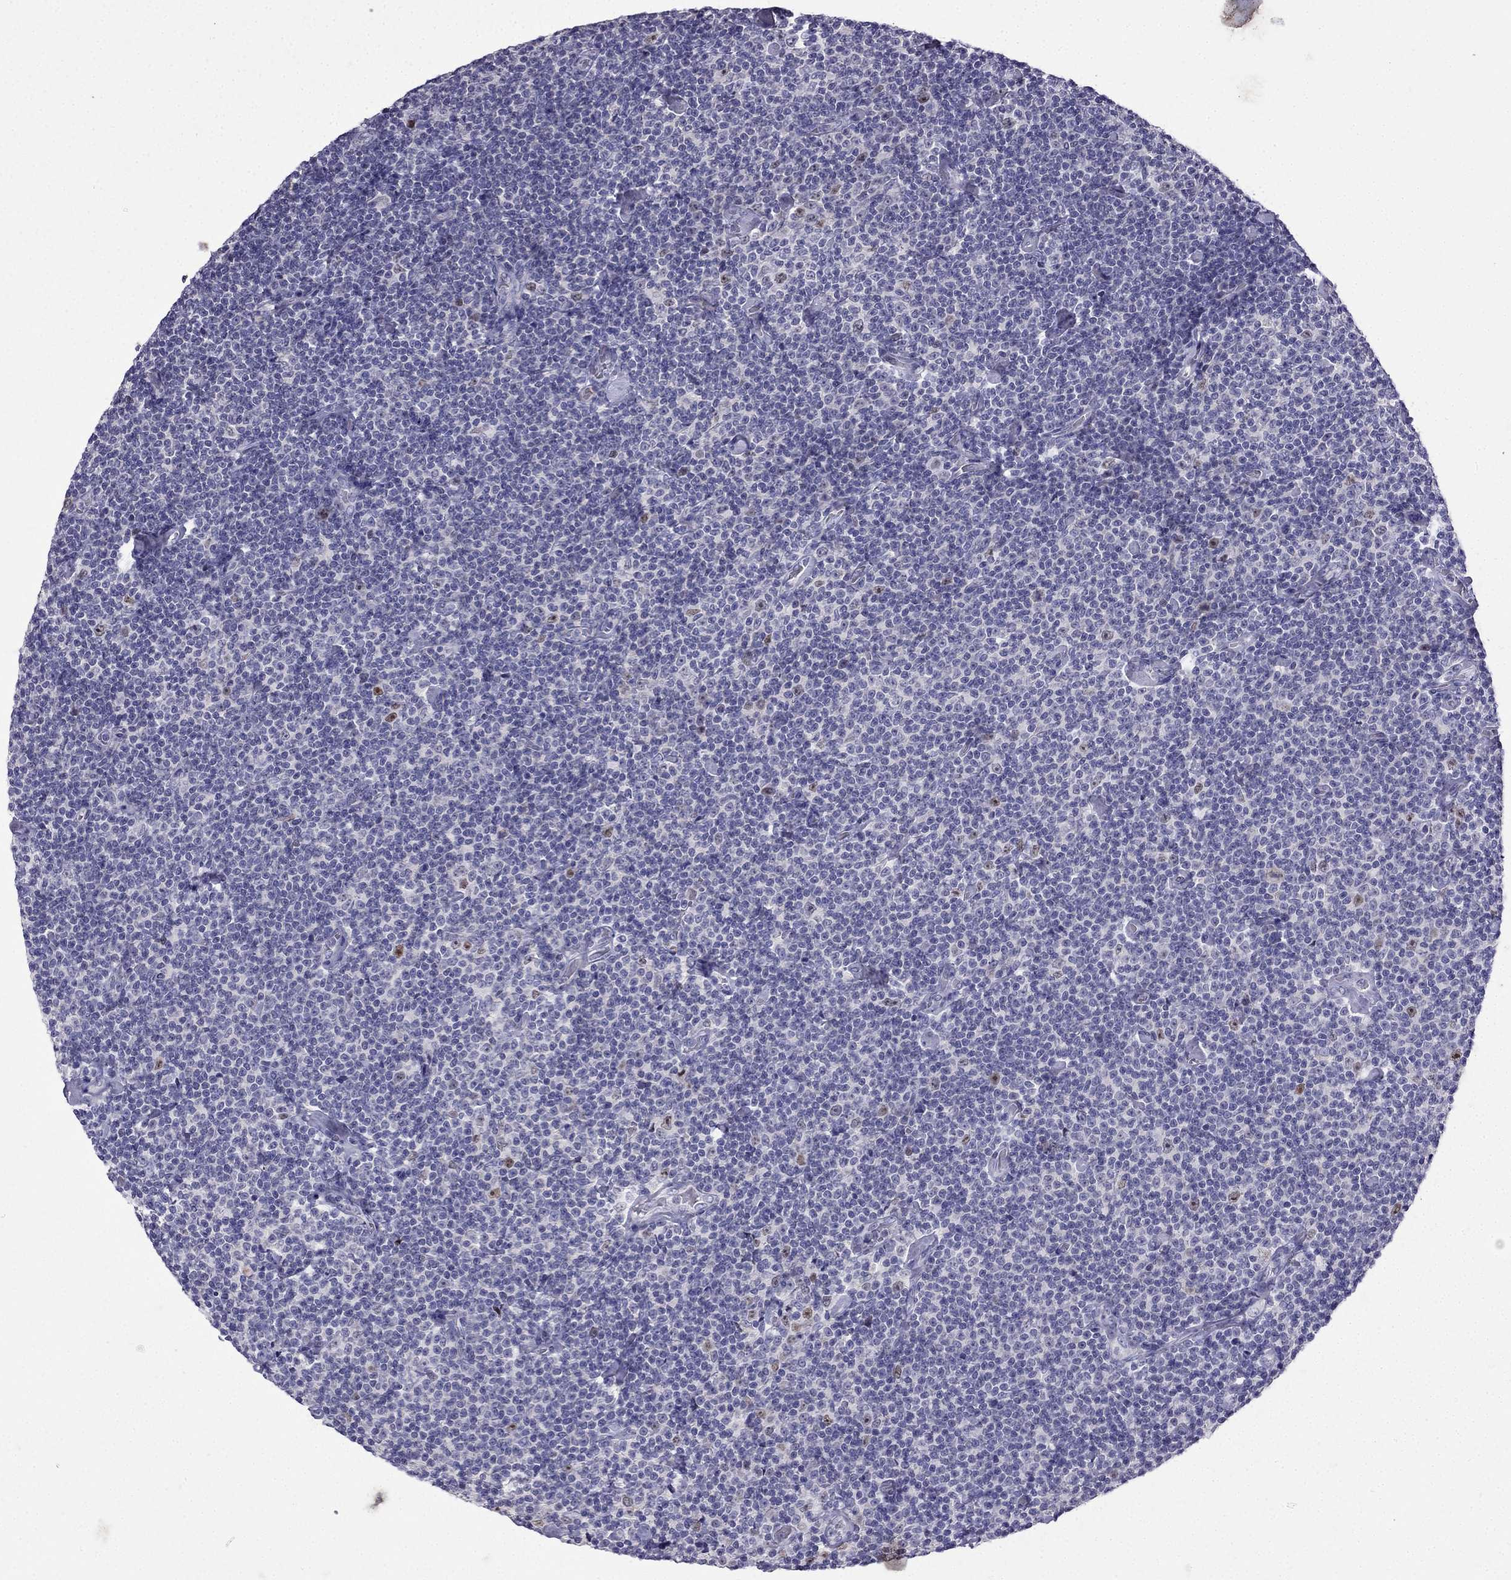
{"staining": {"intensity": "negative", "quantity": "none", "location": "none"}, "tissue": "lymphoma", "cell_type": "Tumor cells", "image_type": "cancer", "snomed": [{"axis": "morphology", "description": "Malignant lymphoma, non-Hodgkin's type, Low grade"}, {"axis": "topography", "description": "Lymph node"}], "caption": "A histopathology image of lymphoma stained for a protein exhibits no brown staining in tumor cells.", "gene": "UHRF1", "patient": {"sex": "male", "age": 81}}